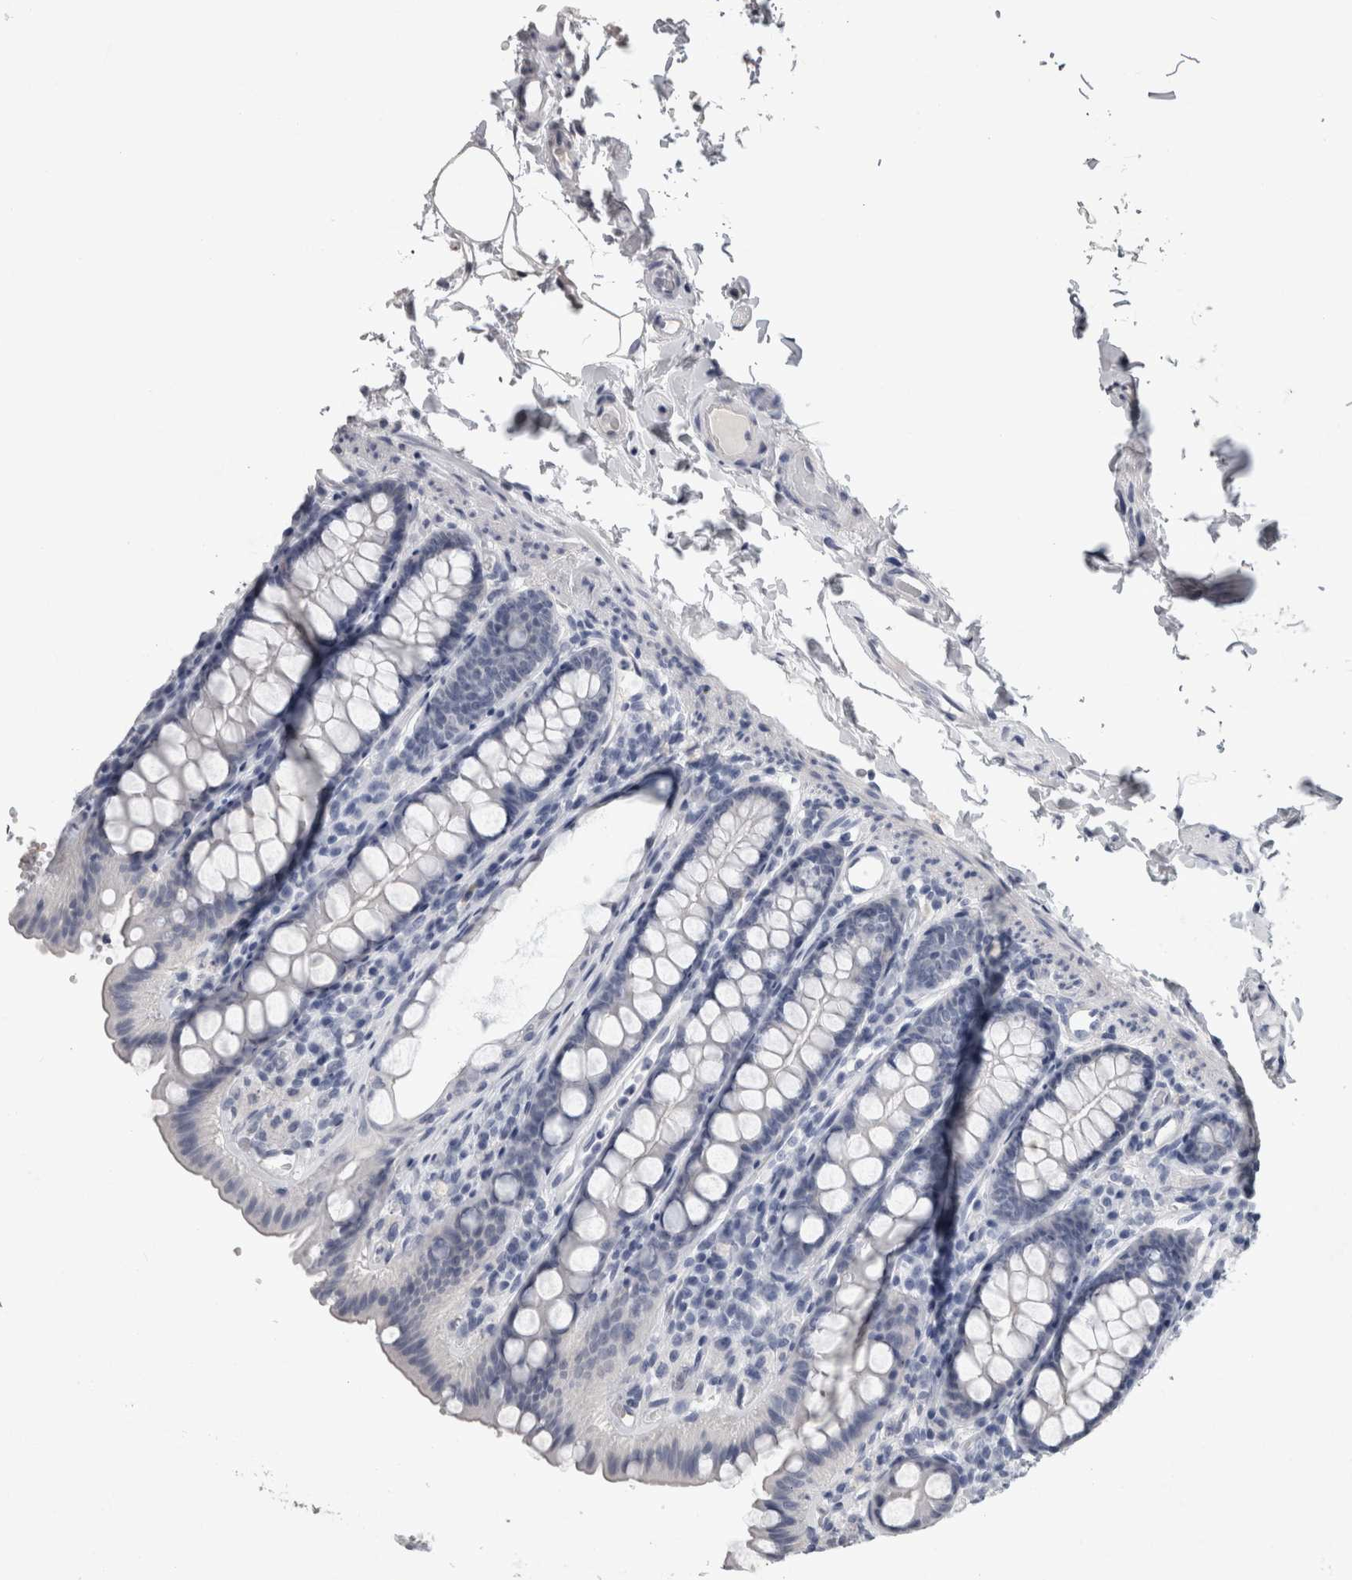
{"staining": {"intensity": "negative", "quantity": "none", "location": "none"}, "tissue": "colon", "cell_type": "Endothelial cells", "image_type": "normal", "snomed": [{"axis": "morphology", "description": "Normal tissue, NOS"}, {"axis": "topography", "description": "Colon"}, {"axis": "topography", "description": "Peripheral nerve tissue"}], "caption": "Immunohistochemistry (IHC) of normal colon displays no positivity in endothelial cells. (DAB immunohistochemistry visualized using brightfield microscopy, high magnification).", "gene": "AFMID", "patient": {"sex": "female", "age": 61}}